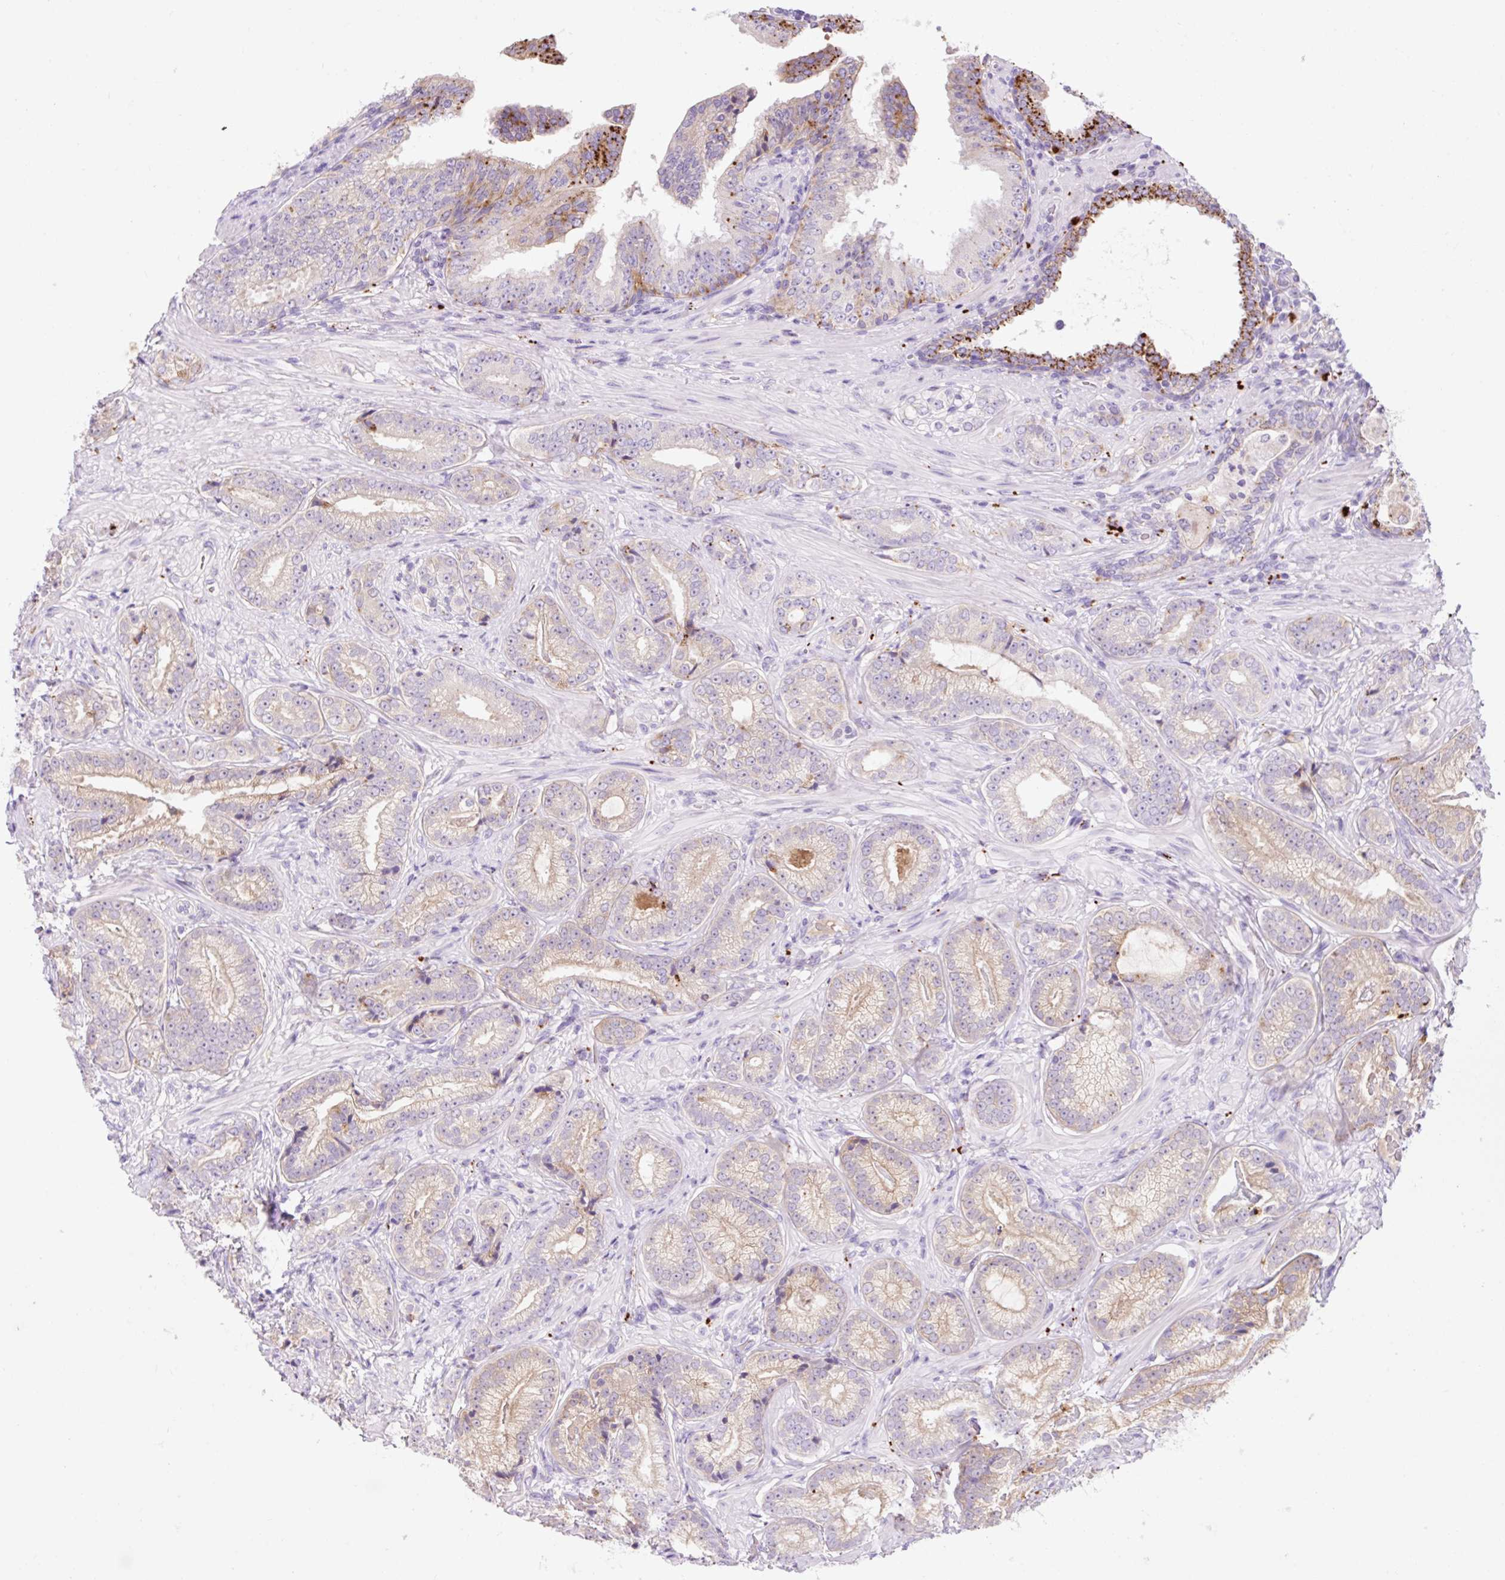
{"staining": {"intensity": "weak", "quantity": "25%-75%", "location": "cytoplasmic/membranous"}, "tissue": "prostate cancer", "cell_type": "Tumor cells", "image_type": "cancer", "snomed": [{"axis": "morphology", "description": "Adenocarcinoma, Low grade"}, {"axis": "topography", "description": "Prostate"}], "caption": "Immunohistochemical staining of prostate cancer (low-grade adenocarcinoma) exhibits low levels of weak cytoplasmic/membranous staining in about 25%-75% of tumor cells.", "gene": "HEXA", "patient": {"sex": "male", "age": 61}}